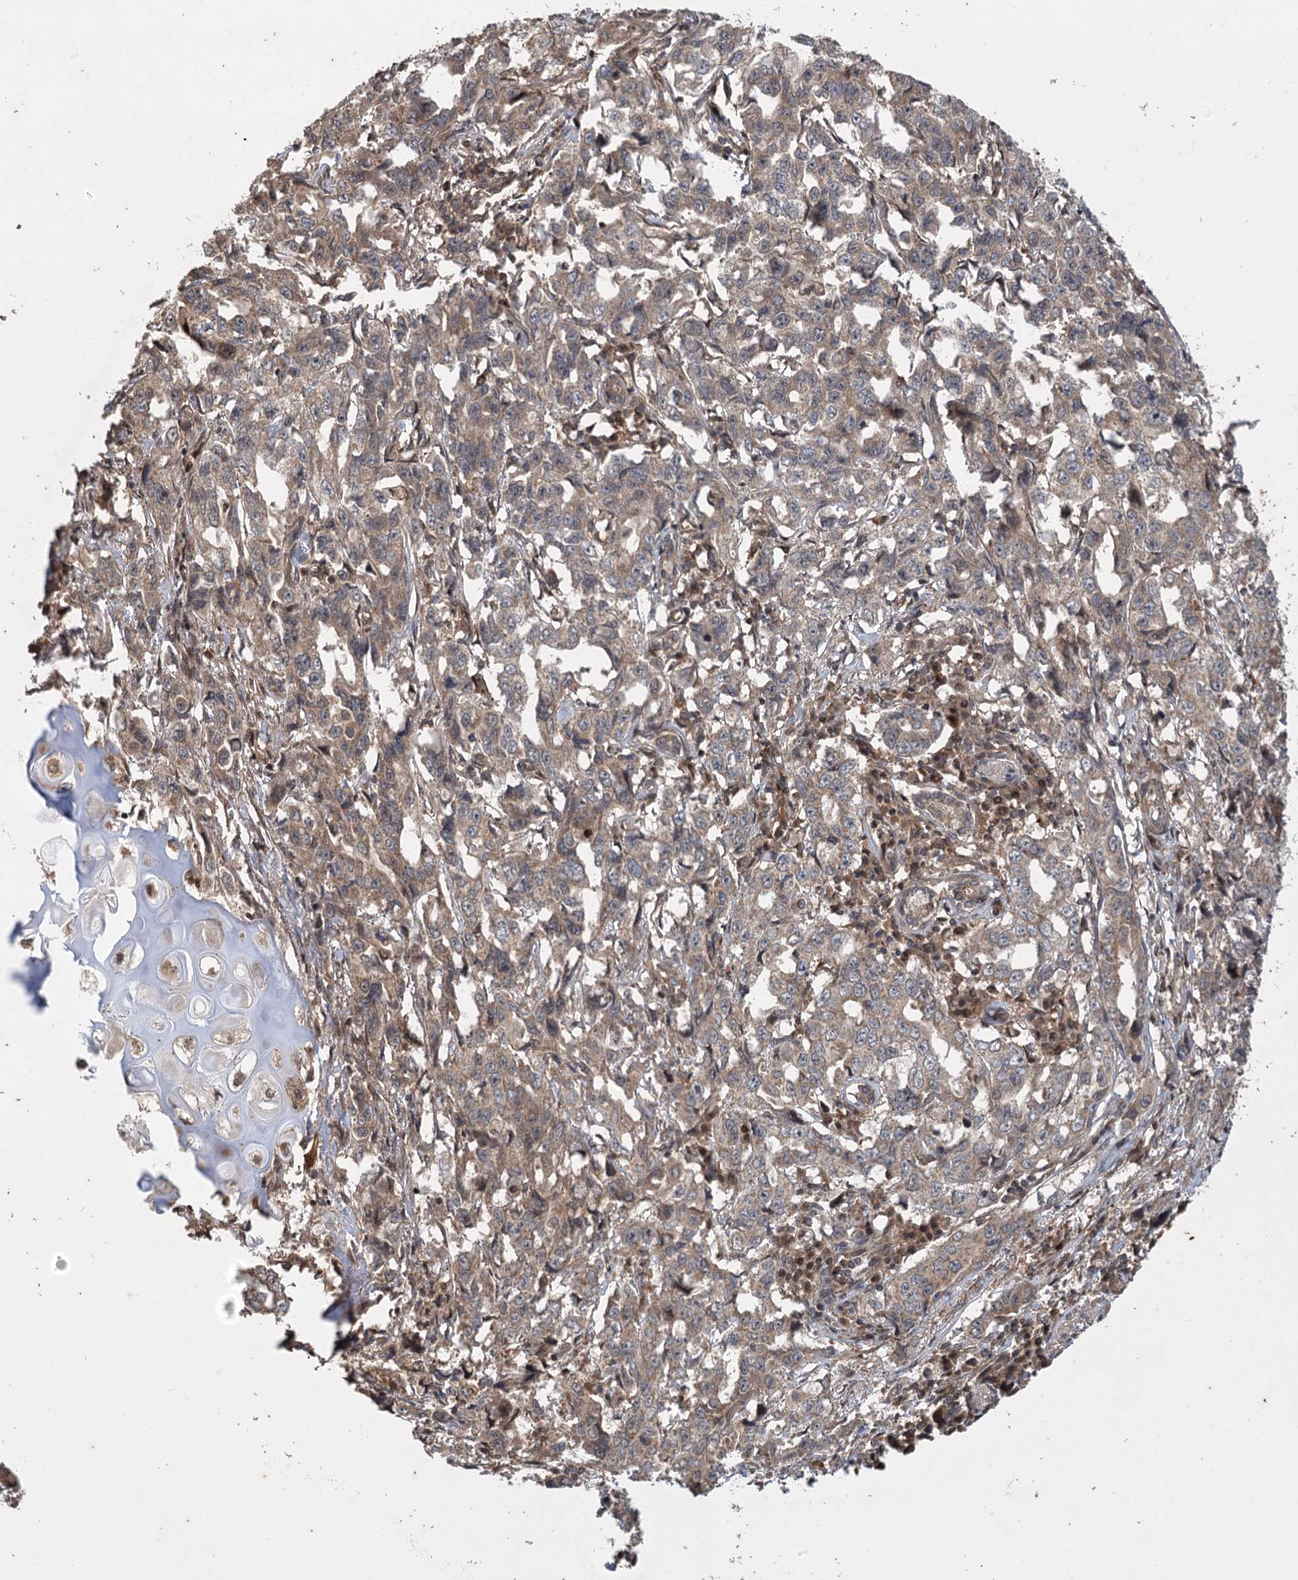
{"staining": {"intensity": "moderate", "quantity": ">75%", "location": "cytoplasmic/membranous"}, "tissue": "lung cancer", "cell_type": "Tumor cells", "image_type": "cancer", "snomed": [{"axis": "morphology", "description": "Adenocarcinoma, NOS"}, {"axis": "topography", "description": "Lung"}], "caption": "Tumor cells display medium levels of moderate cytoplasmic/membranous positivity in approximately >75% of cells in lung cancer (adenocarcinoma).", "gene": "INSIG2", "patient": {"sex": "female", "age": 51}}